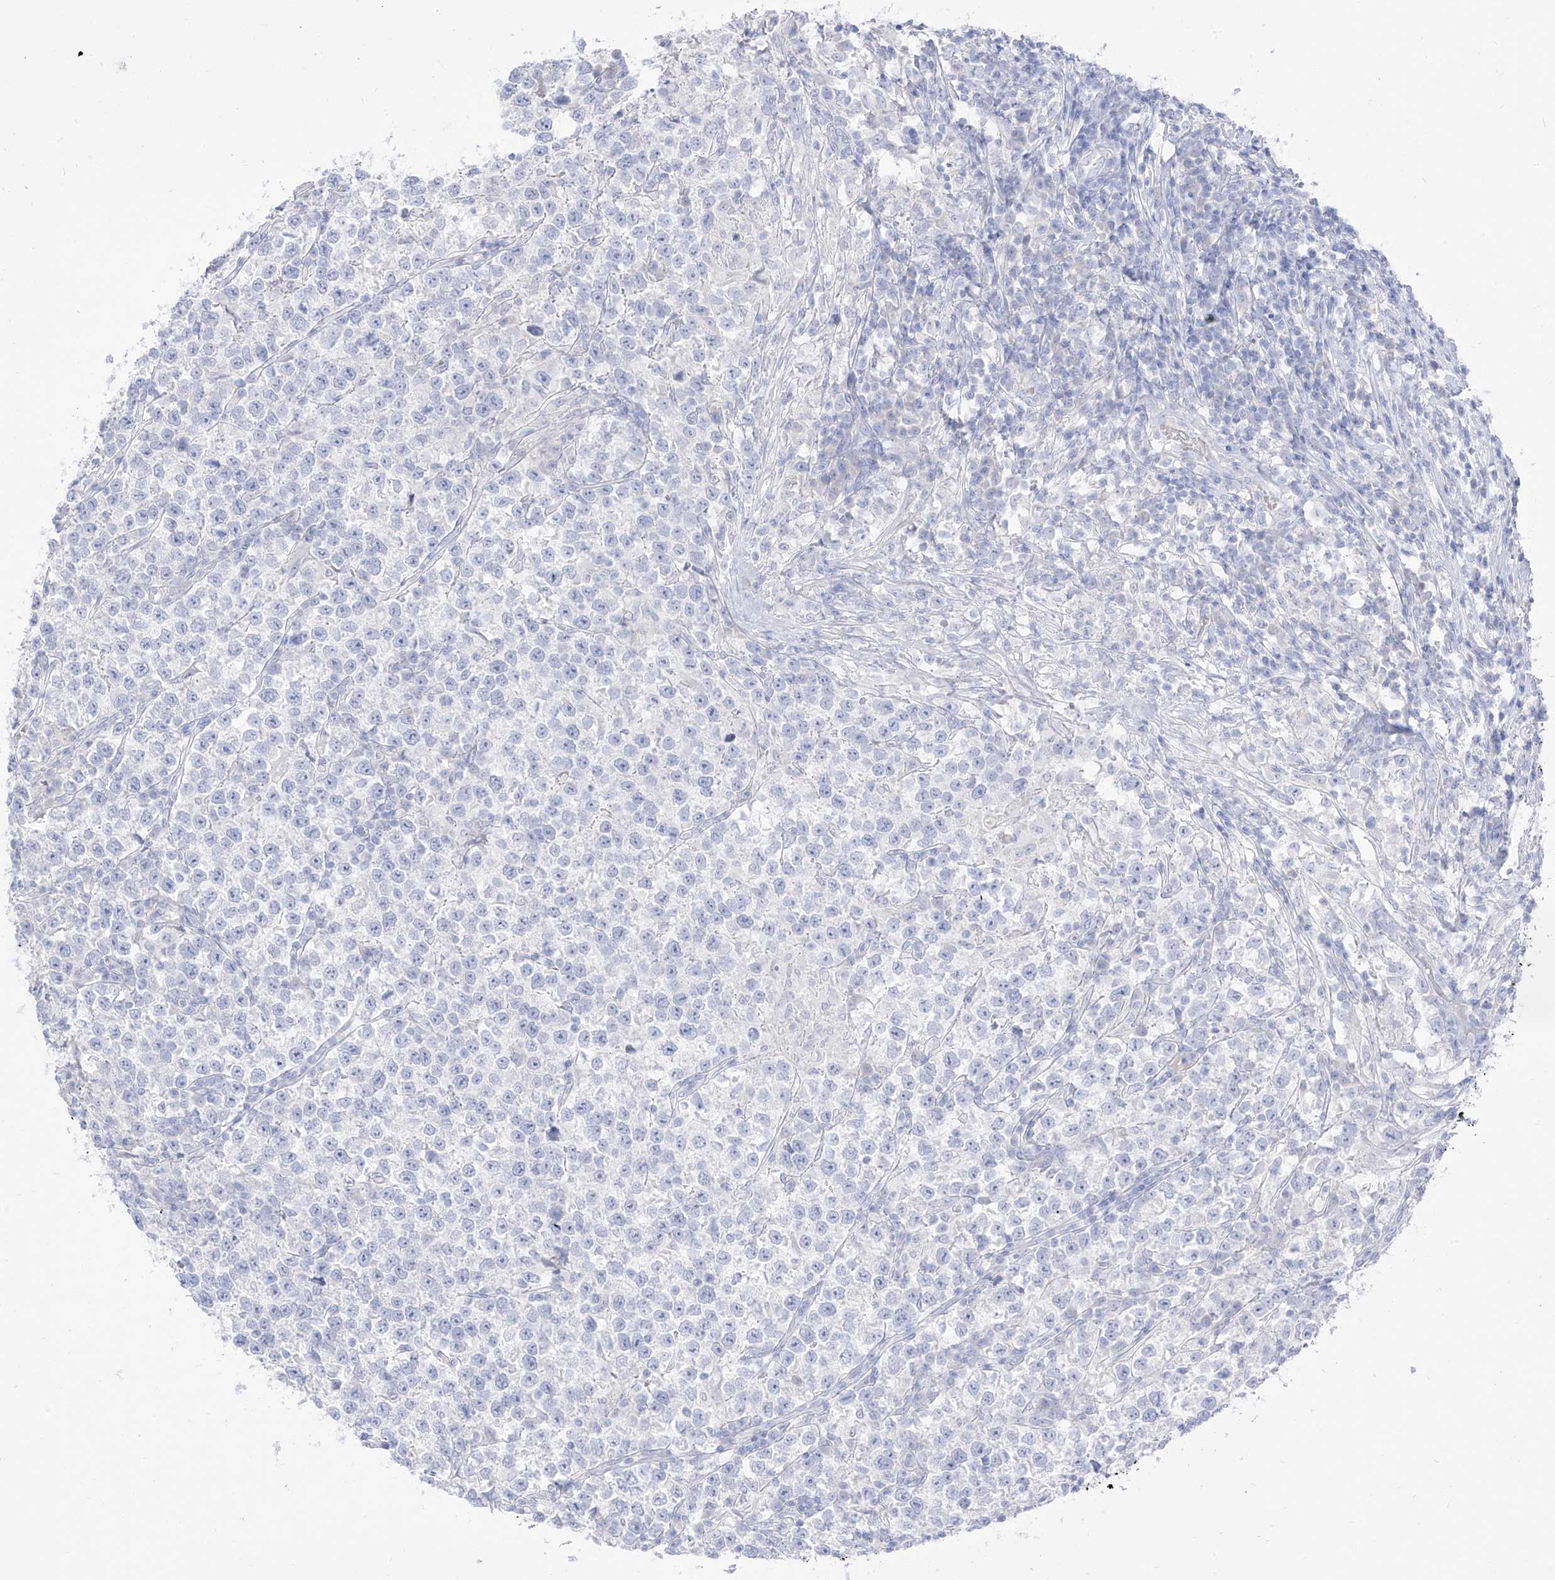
{"staining": {"intensity": "negative", "quantity": "none", "location": "none"}, "tissue": "testis cancer", "cell_type": "Tumor cells", "image_type": "cancer", "snomed": [{"axis": "morphology", "description": "Normal tissue, NOS"}, {"axis": "morphology", "description": "Seminoma, NOS"}, {"axis": "topography", "description": "Testis"}], "caption": "High magnification brightfield microscopy of testis seminoma stained with DAB (3,3'-diaminobenzidine) (brown) and counterstained with hematoxylin (blue): tumor cells show no significant expression. (DAB (3,3'-diaminobenzidine) immunohistochemistry, high magnification).", "gene": "ARHGEF40", "patient": {"sex": "male", "age": 43}}